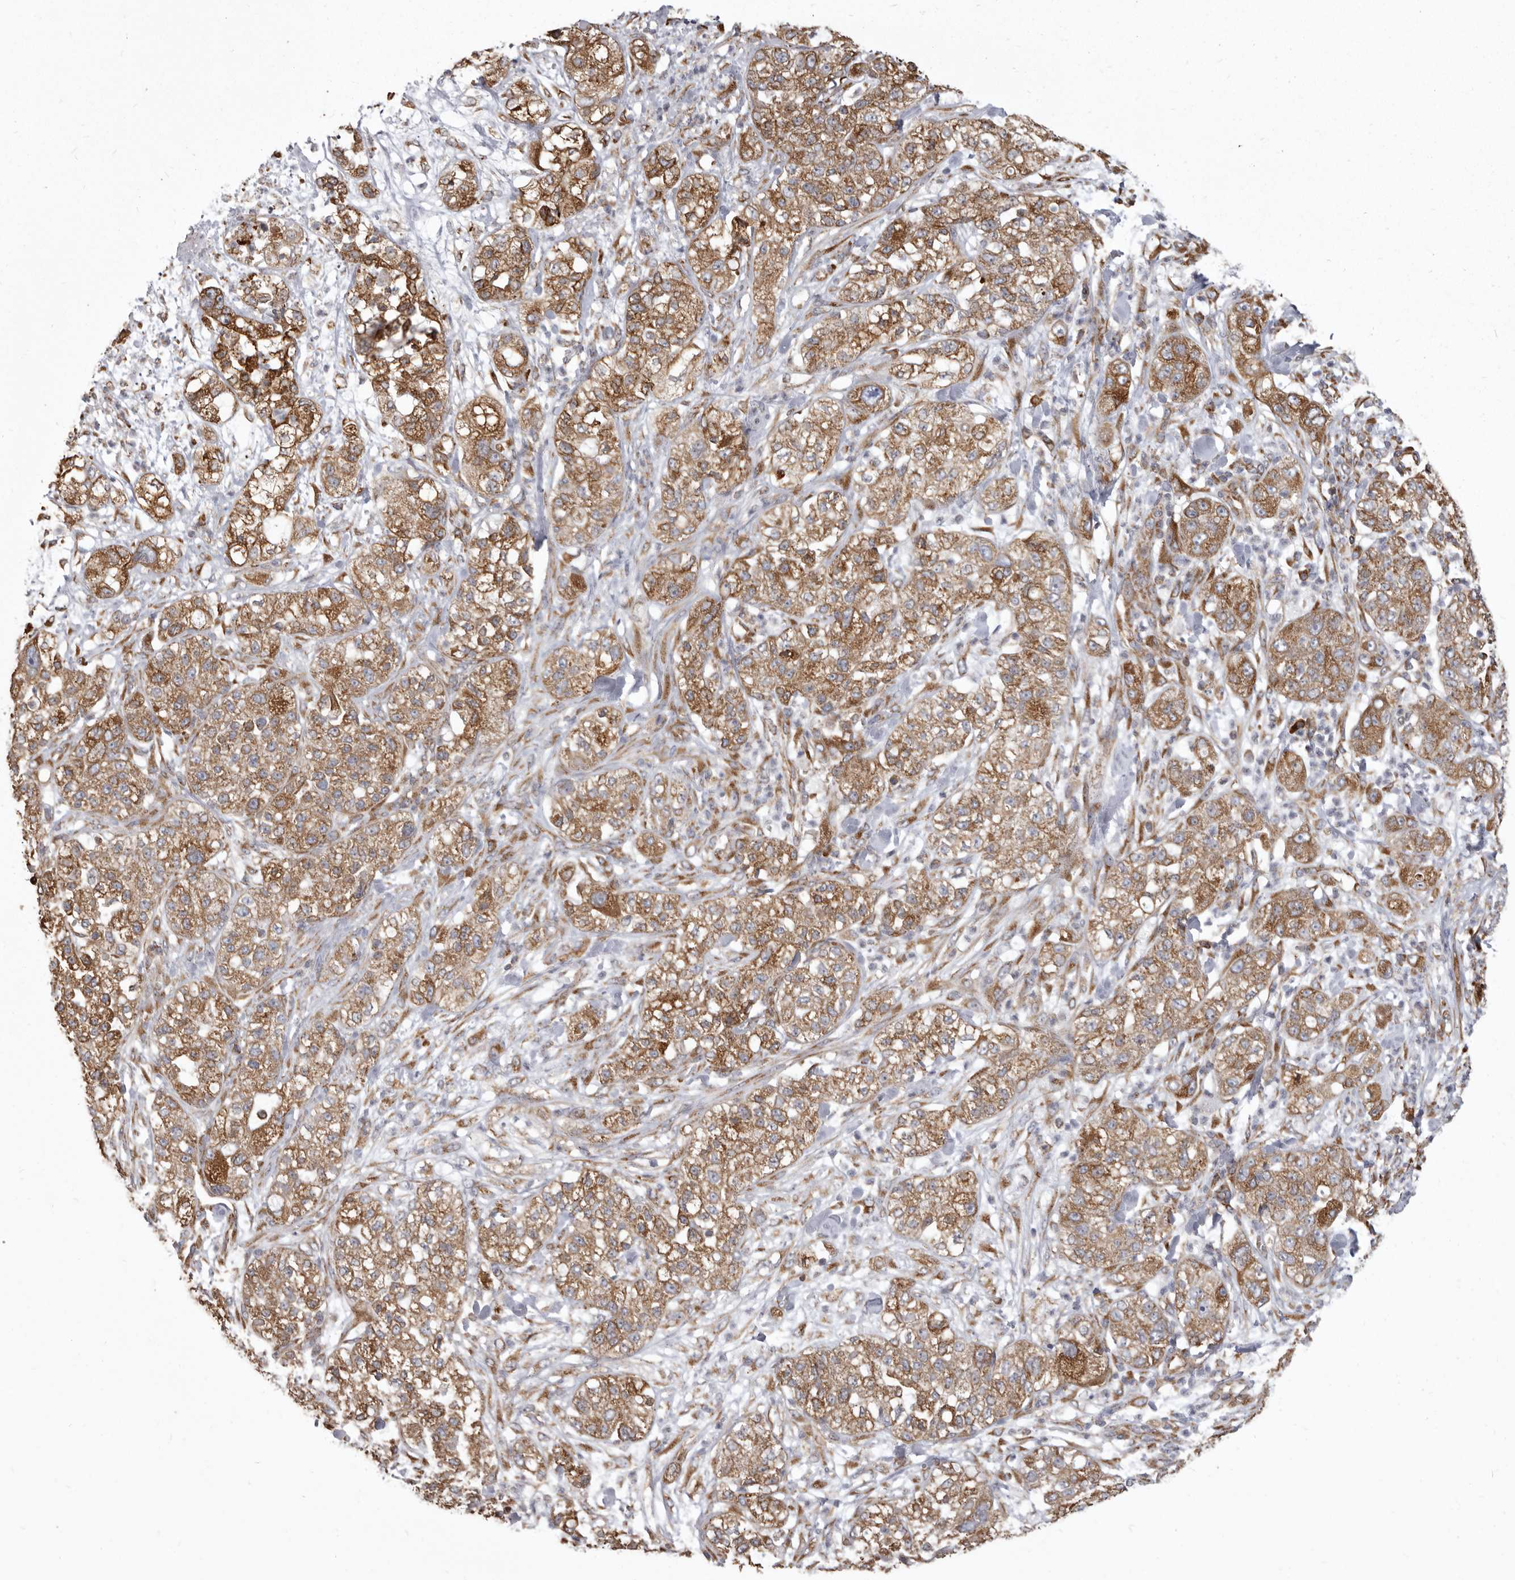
{"staining": {"intensity": "moderate", "quantity": ">75%", "location": "cytoplasmic/membranous"}, "tissue": "pancreatic cancer", "cell_type": "Tumor cells", "image_type": "cancer", "snomed": [{"axis": "morphology", "description": "Adenocarcinoma, NOS"}, {"axis": "topography", "description": "Pancreas"}], "caption": "Adenocarcinoma (pancreatic) tissue exhibits moderate cytoplasmic/membranous staining in approximately >75% of tumor cells (Brightfield microscopy of DAB IHC at high magnification).", "gene": "CDK5RAP3", "patient": {"sex": "female", "age": 78}}